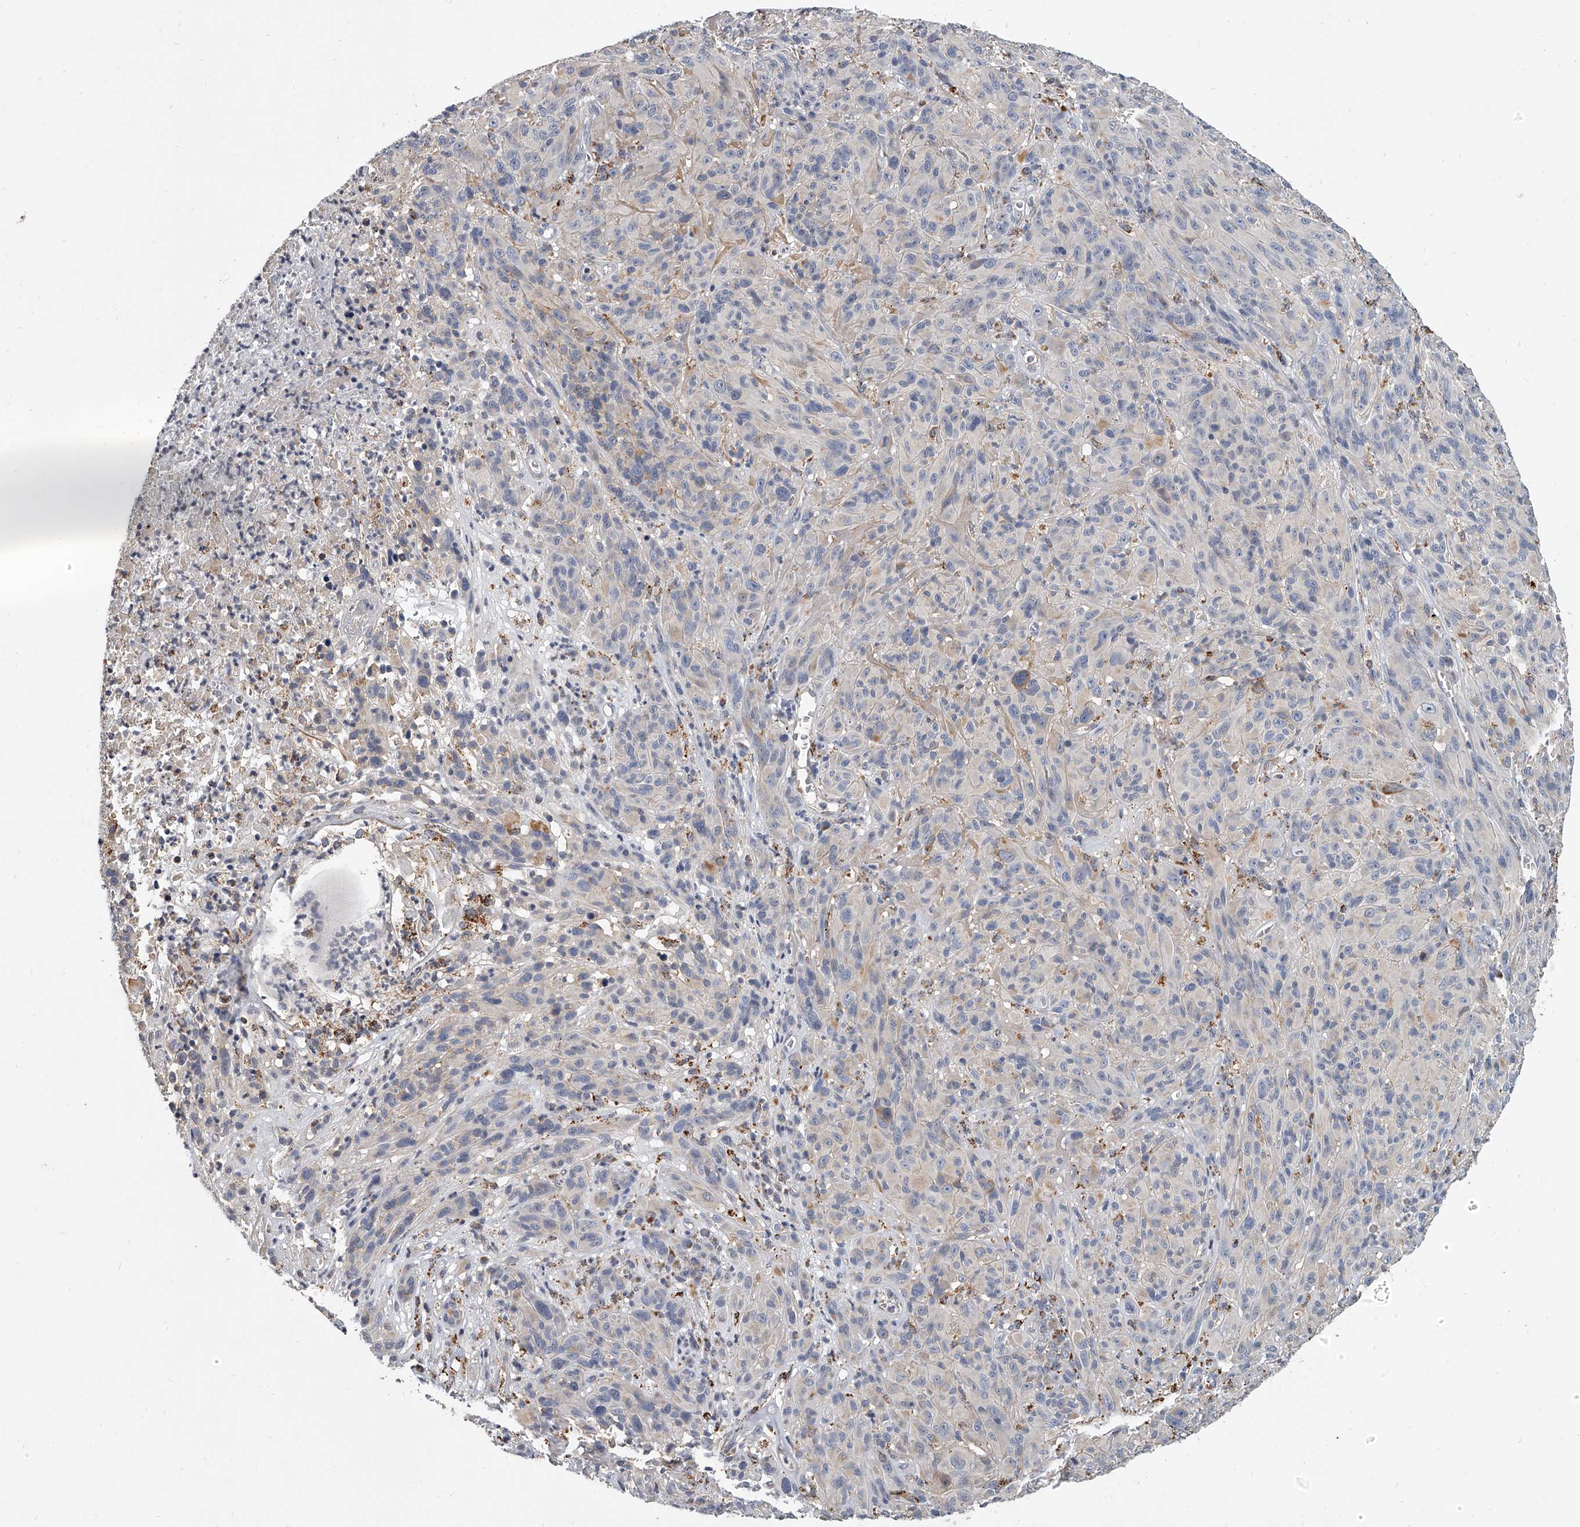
{"staining": {"intensity": "weak", "quantity": "<25%", "location": "cytoplasmic/membranous"}, "tissue": "melanoma", "cell_type": "Tumor cells", "image_type": "cancer", "snomed": [{"axis": "morphology", "description": "Malignant melanoma, NOS"}, {"axis": "topography", "description": "Skin of head"}], "caption": "Immunohistochemistry (IHC) image of neoplastic tissue: melanoma stained with DAB (3,3'-diaminobenzidine) demonstrates no significant protein expression in tumor cells. (DAB (3,3'-diaminobenzidine) immunohistochemistry (IHC), high magnification).", "gene": "KLHL7", "patient": {"sex": "male", "age": 96}}